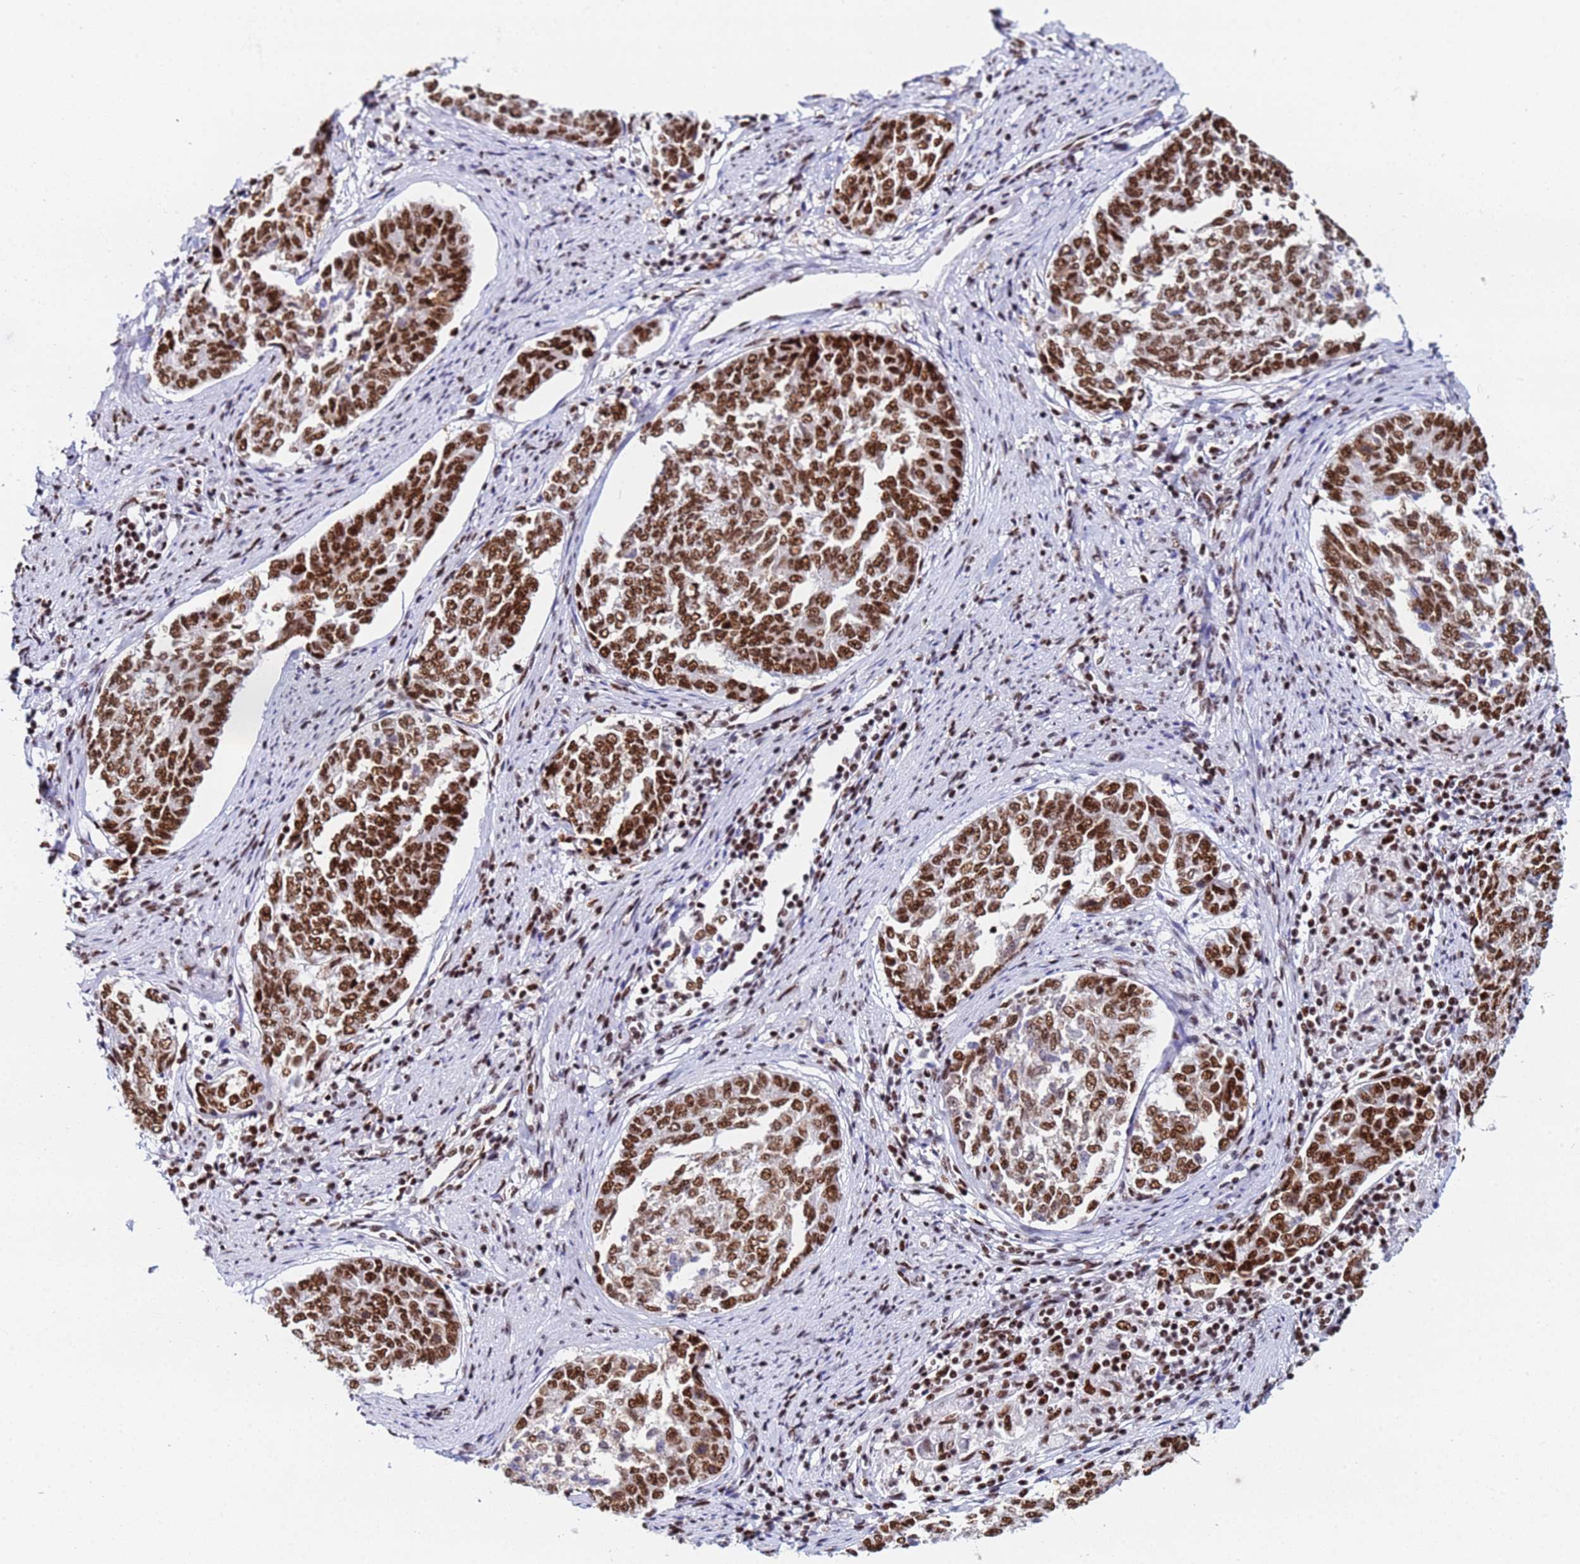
{"staining": {"intensity": "strong", "quantity": ">75%", "location": "nuclear"}, "tissue": "endometrial cancer", "cell_type": "Tumor cells", "image_type": "cancer", "snomed": [{"axis": "morphology", "description": "Adenocarcinoma, NOS"}, {"axis": "topography", "description": "Endometrium"}], "caption": "Human endometrial cancer stained with a protein marker demonstrates strong staining in tumor cells.", "gene": "SNRPA1", "patient": {"sex": "female", "age": 80}}